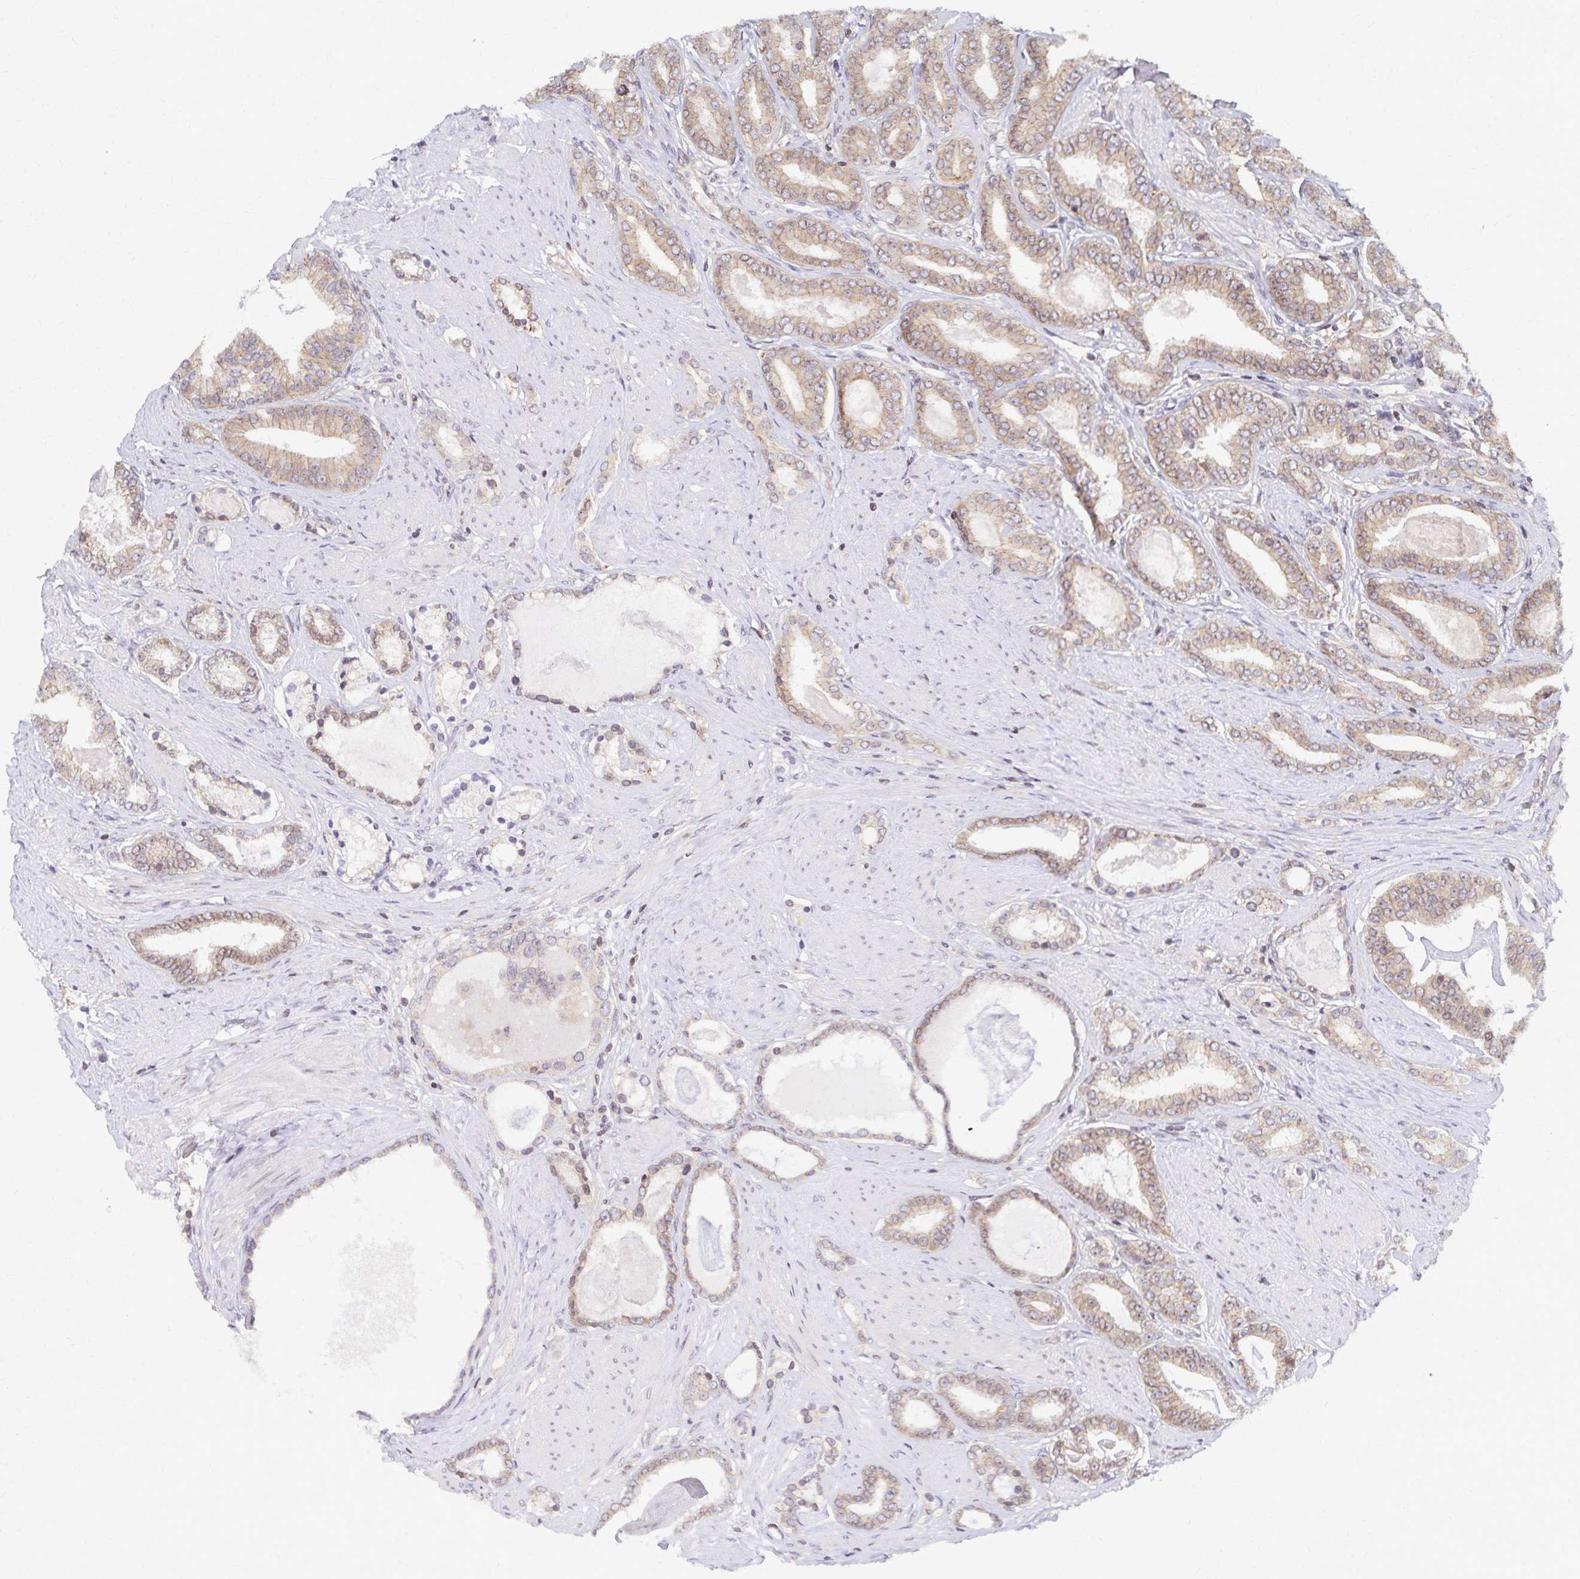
{"staining": {"intensity": "weak", "quantity": ">75%", "location": "cytoplasmic/membranous"}, "tissue": "prostate cancer", "cell_type": "Tumor cells", "image_type": "cancer", "snomed": [{"axis": "morphology", "description": "Adenocarcinoma, High grade"}, {"axis": "topography", "description": "Prostate"}], "caption": "Protein expression analysis of human prostate high-grade adenocarcinoma reveals weak cytoplasmic/membranous positivity in approximately >75% of tumor cells.", "gene": "RAB9B", "patient": {"sex": "male", "age": 63}}